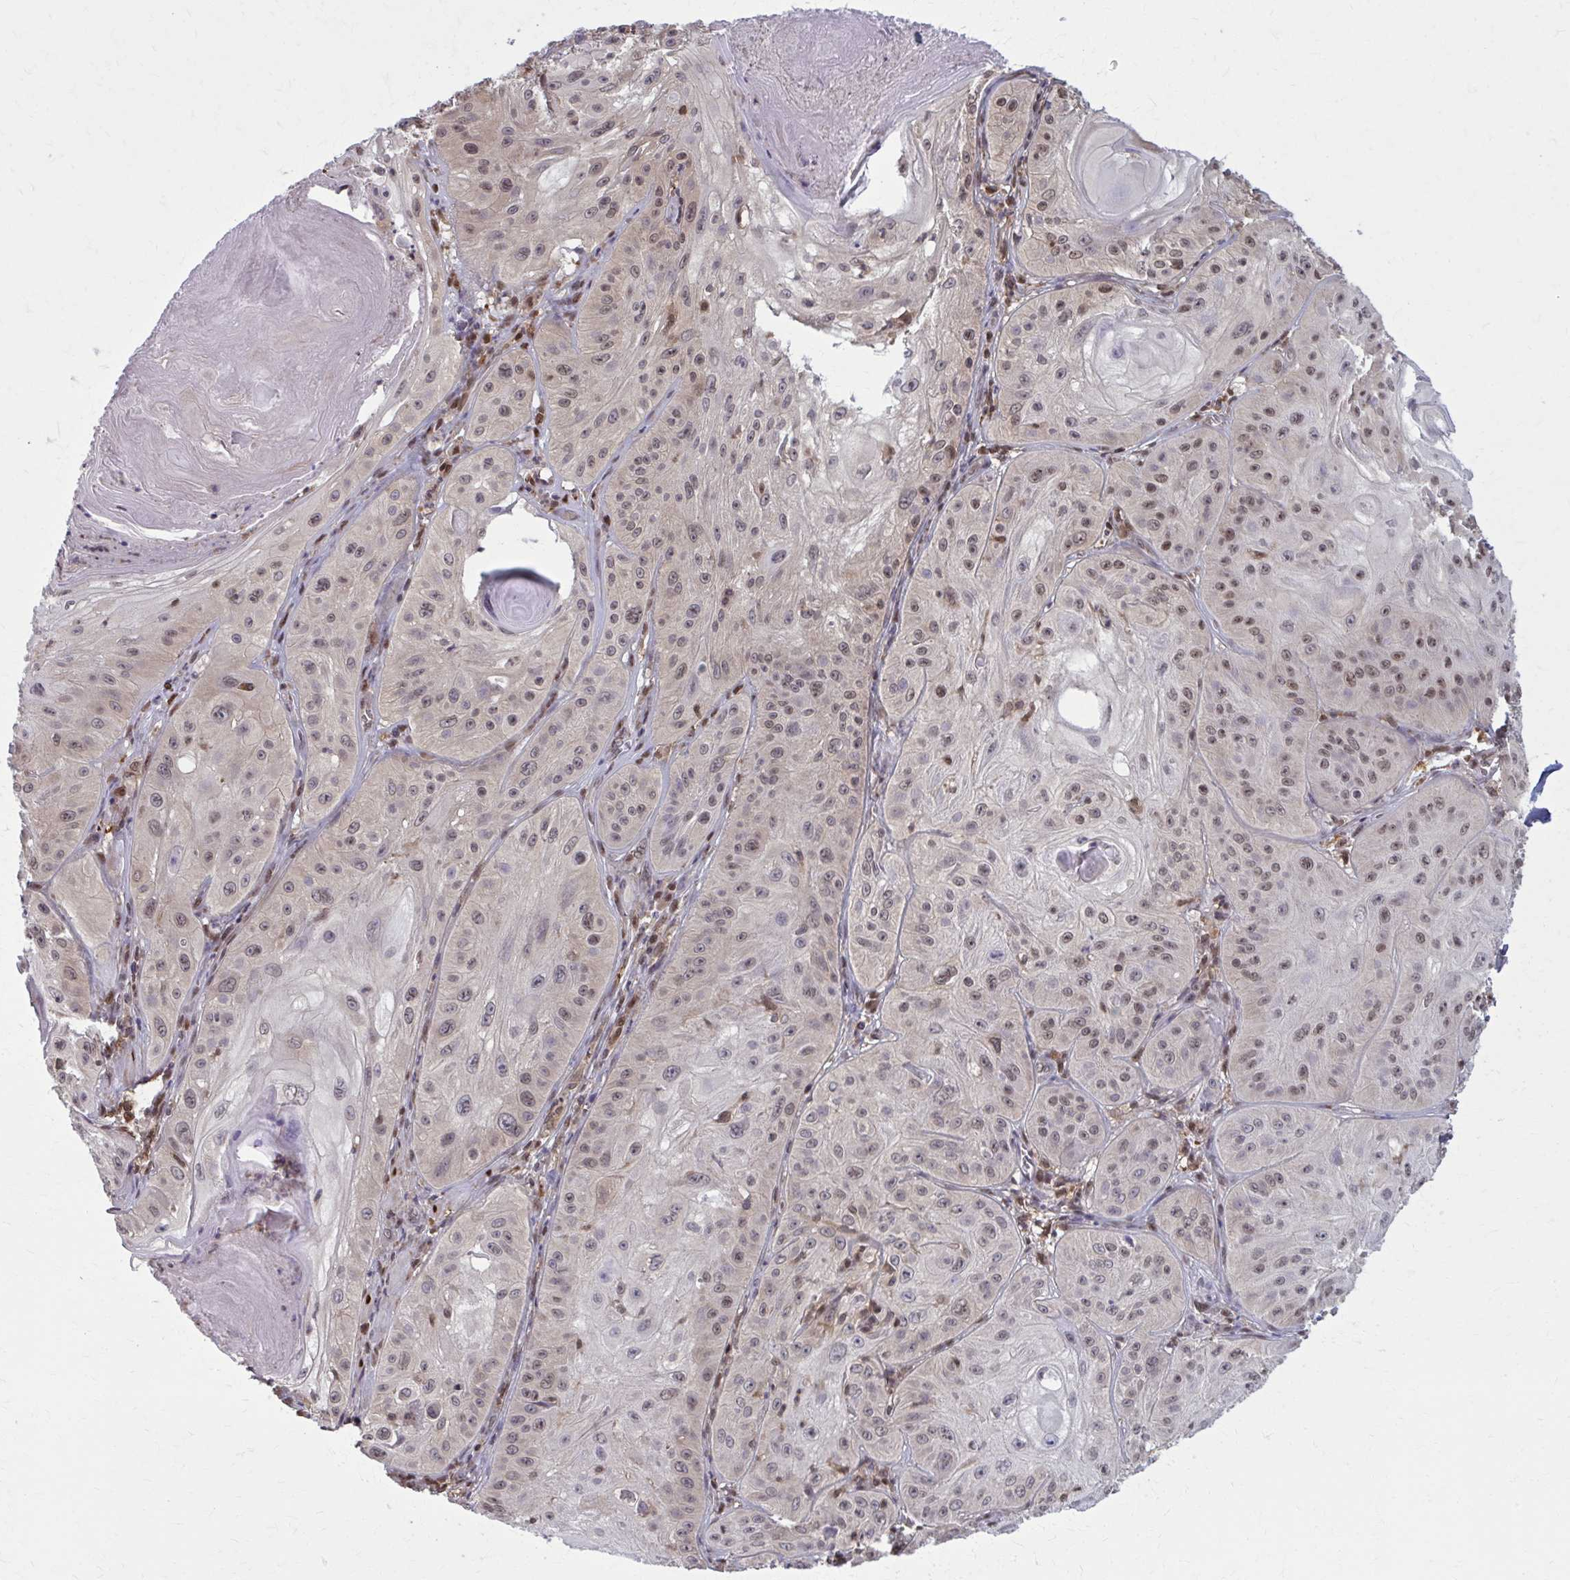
{"staining": {"intensity": "weak", "quantity": ">75%", "location": "nuclear"}, "tissue": "skin cancer", "cell_type": "Tumor cells", "image_type": "cancer", "snomed": [{"axis": "morphology", "description": "Squamous cell carcinoma, NOS"}, {"axis": "topography", "description": "Skin"}], "caption": "About >75% of tumor cells in human skin squamous cell carcinoma show weak nuclear protein staining as visualized by brown immunohistochemical staining.", "gene": "MDH1", "patient": {"sex": "male", "age": 85}}